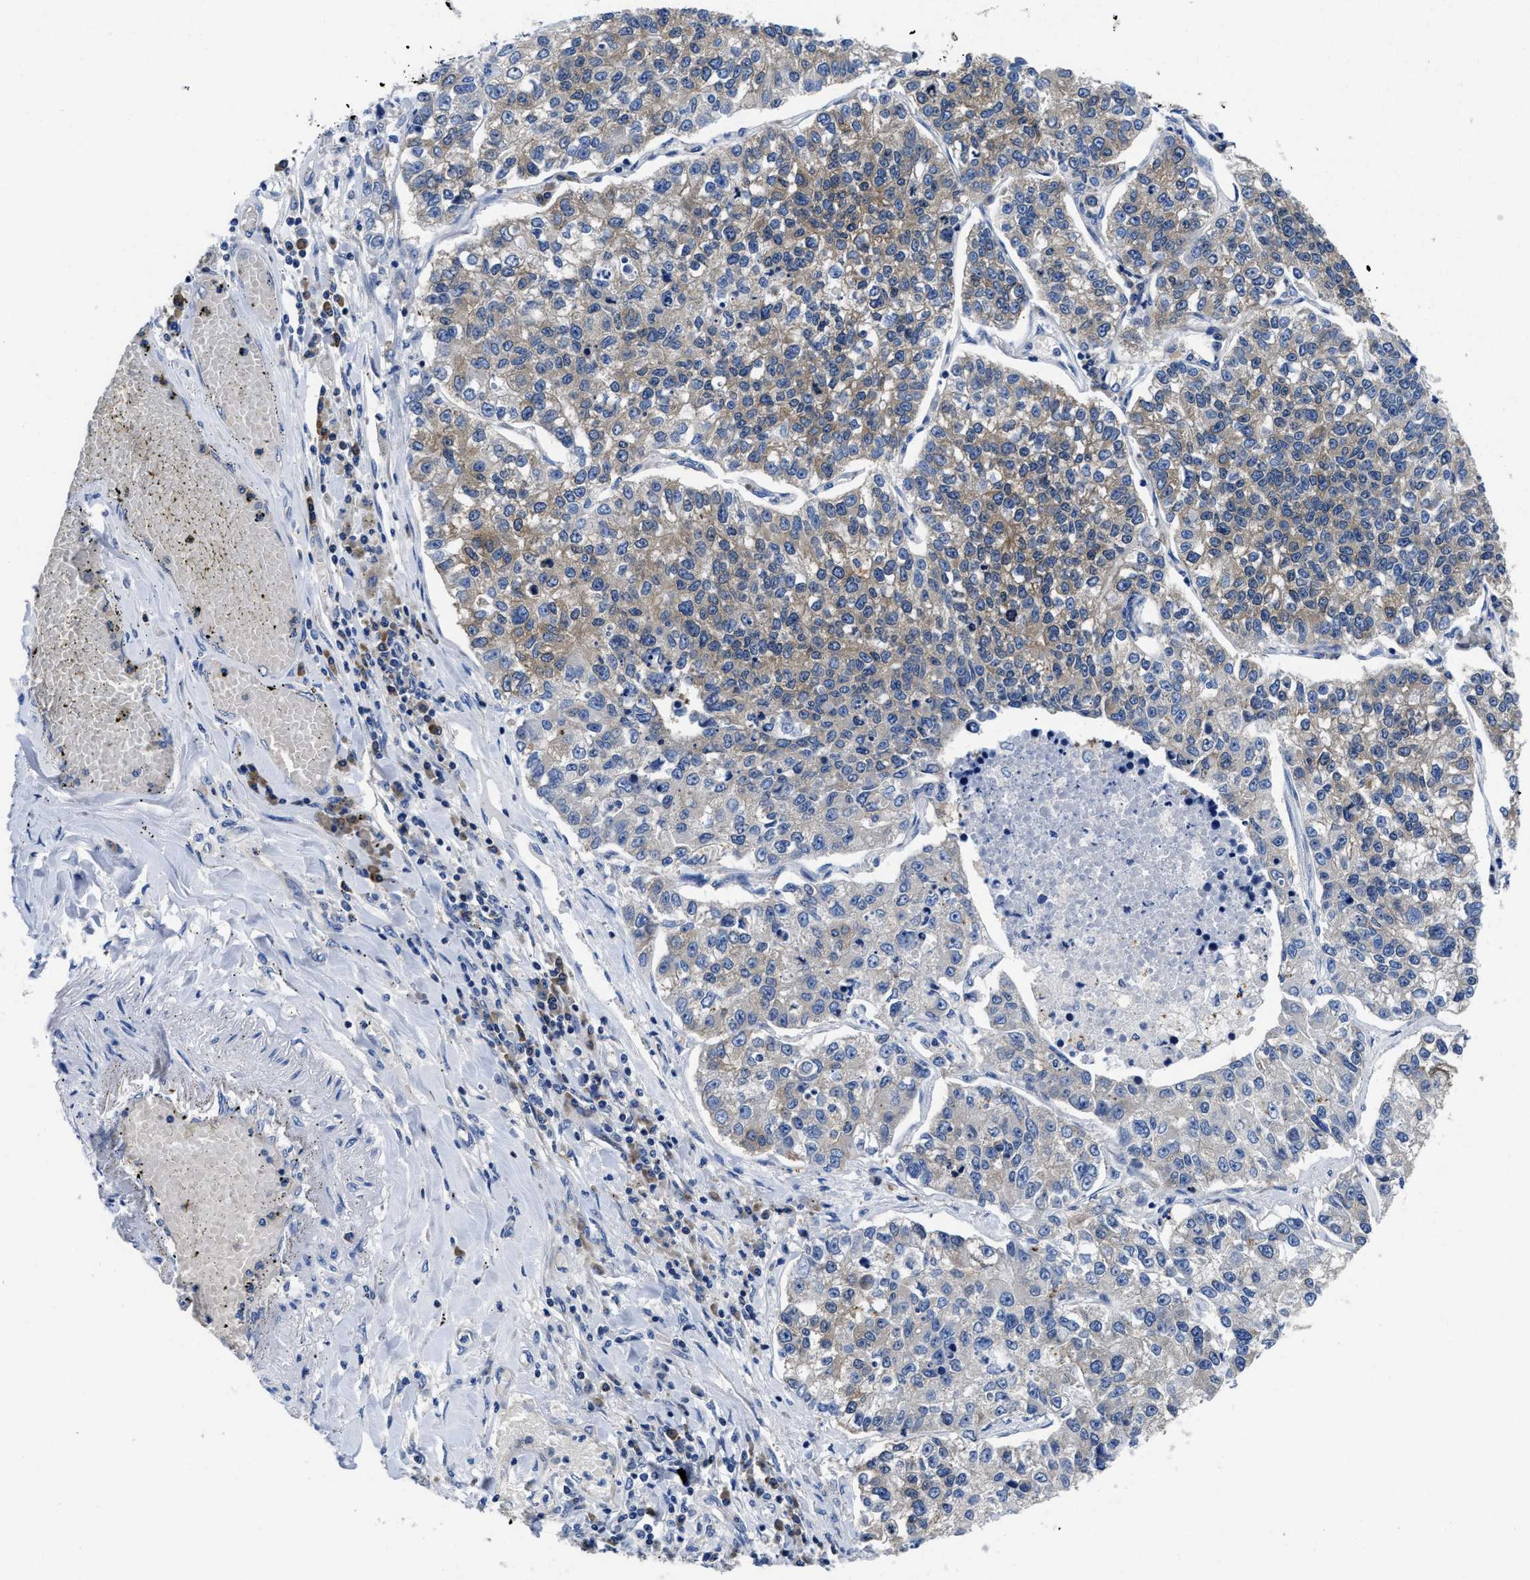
{"staining": {"intensity": "weak", "quantity": "25%-75%", "location": "cytoplasmic/membranous"}, "tissue": "lung cancer", "cell_type": "Tumor cells", "image_type": "cancer", "snomed": [{"axis": "morphology", "description": "Adenocarcinoma, NOS"}, {"axis": "topography", "description": "Lung"}], "caption": "Immunohistochemistry (DAB (3,3'-diaminobenzidine)) staining of lung adenocarcinoma exhibits weak cytoplasmic/membranous protein staining in approximately 25%-75% of tumor cells. (DAB (3,3'-diaminobenzidine) IHC with brightfield microscopy, high magnification).", "gene": "YARS1", "patient": {"sex": "male", "age": 49}}